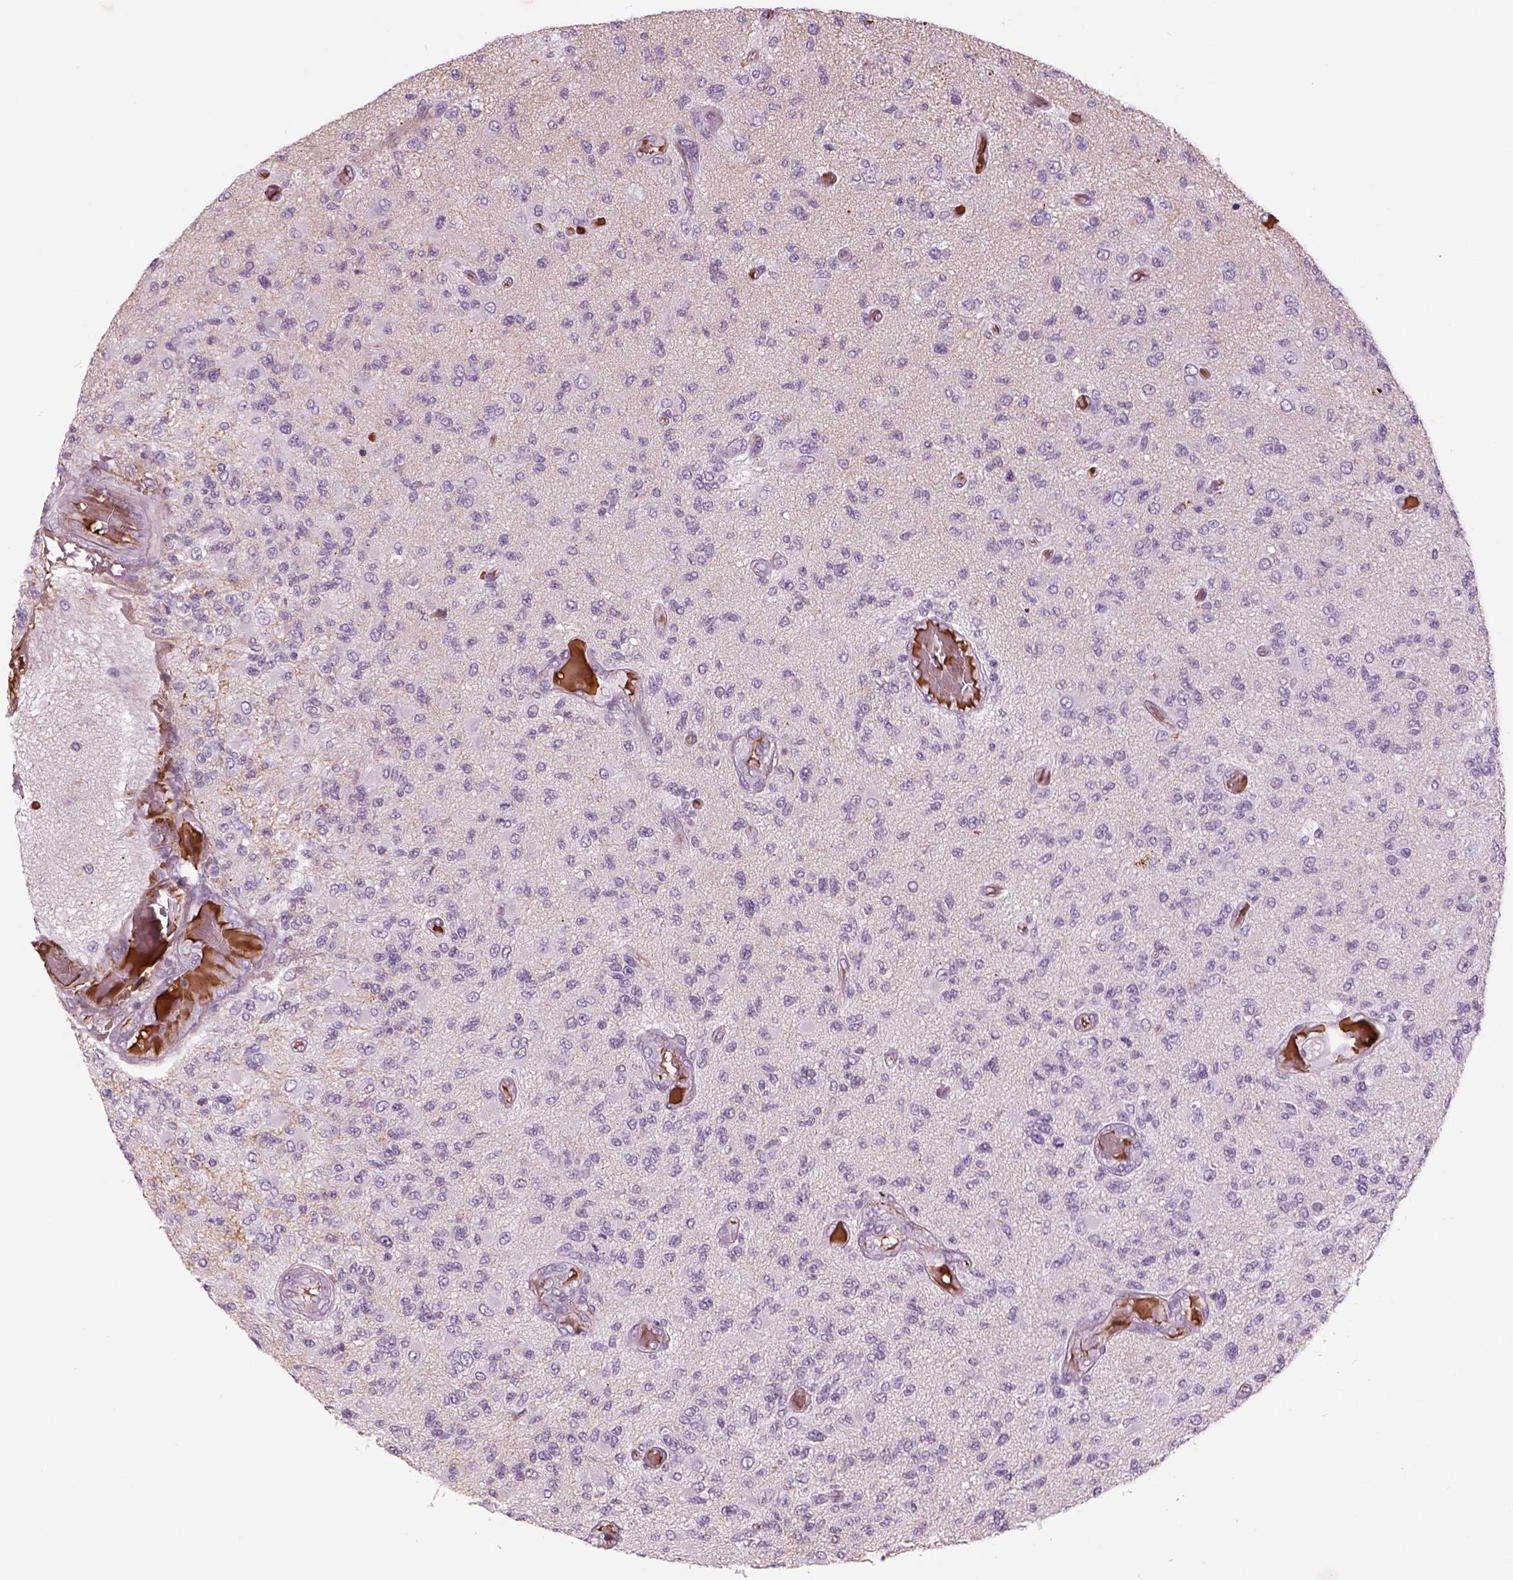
{"staining": {"intensity": "negative", "quantity": "none", "location": "none"}, "tissue": "glioma", "cell_type": "Tumor cells", "image_type": "cancer", "snomed": [{"axis": "morphology", "description": "Glioma, malignant, High grade"}, {"axis": "topography", "description": "Brain"}], "caption": "Tumor cells show no significant protein expression in malignant glioma (high-grade).", "gene": "PABPC1L2B", "patient": {"sex": "female", "age": 63}}